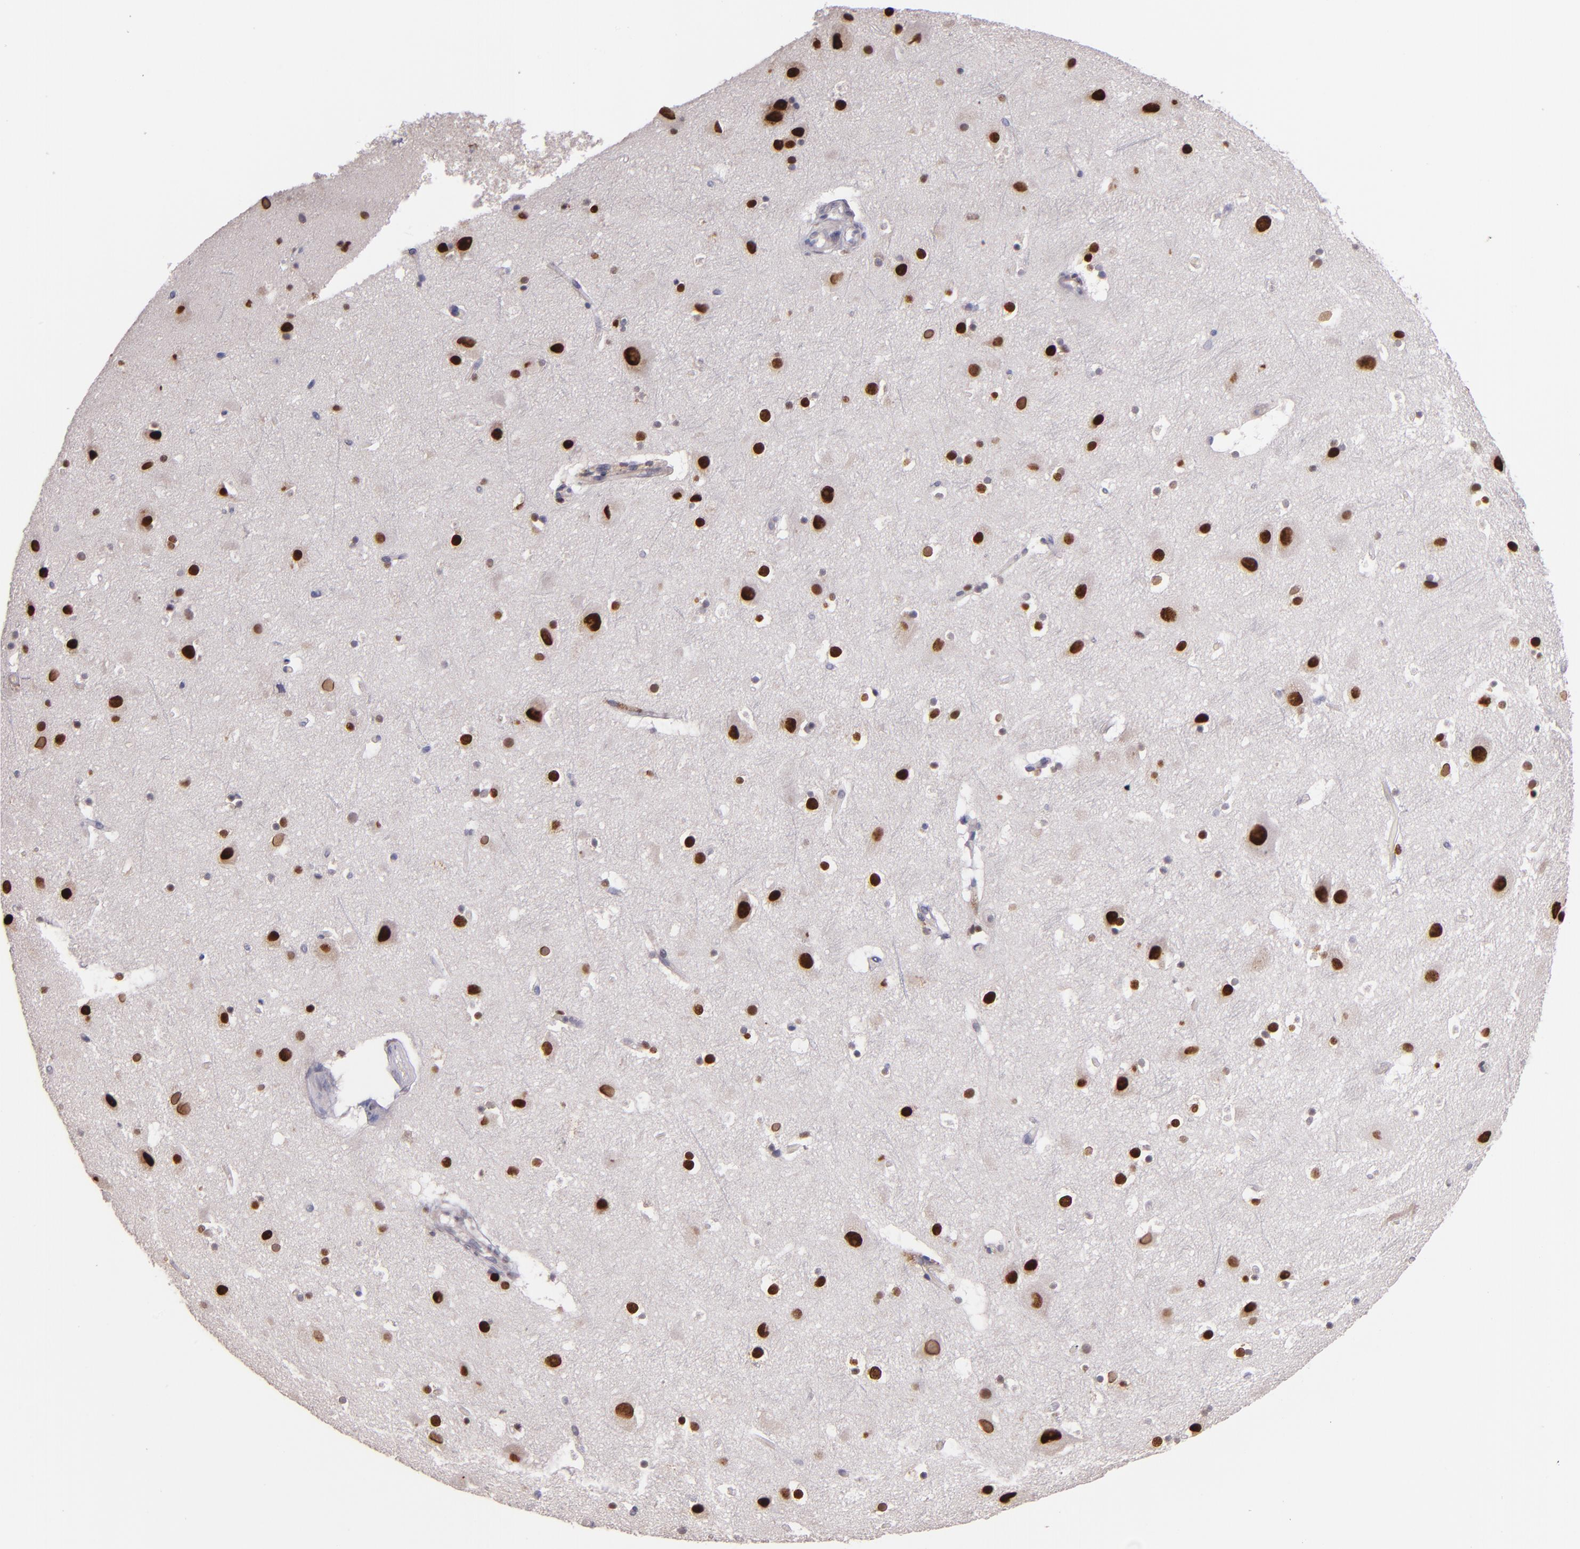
{"staining": {"intensity": "negative", "quantity": "none", "location": "none"}, "tissue": "cerebral cortex", "cell_type": "Endothelial cells", "image_type": "normal", "snomed": [{"axis": "morphology", "description": "Normal tissue, NOS"}, {"axis": "topography", "description": "Cerebral cortex"}], "caption": "Endothelial cells are negative for brown protein staining in normal cerebral cortex. (DAB (3,3'-diaminobenzidine) immunohistochemistry visualized using brightfield microscopy, high magnification).", "gene": "NUP62CL", "patient": {"sex": "male", "age": 45}}